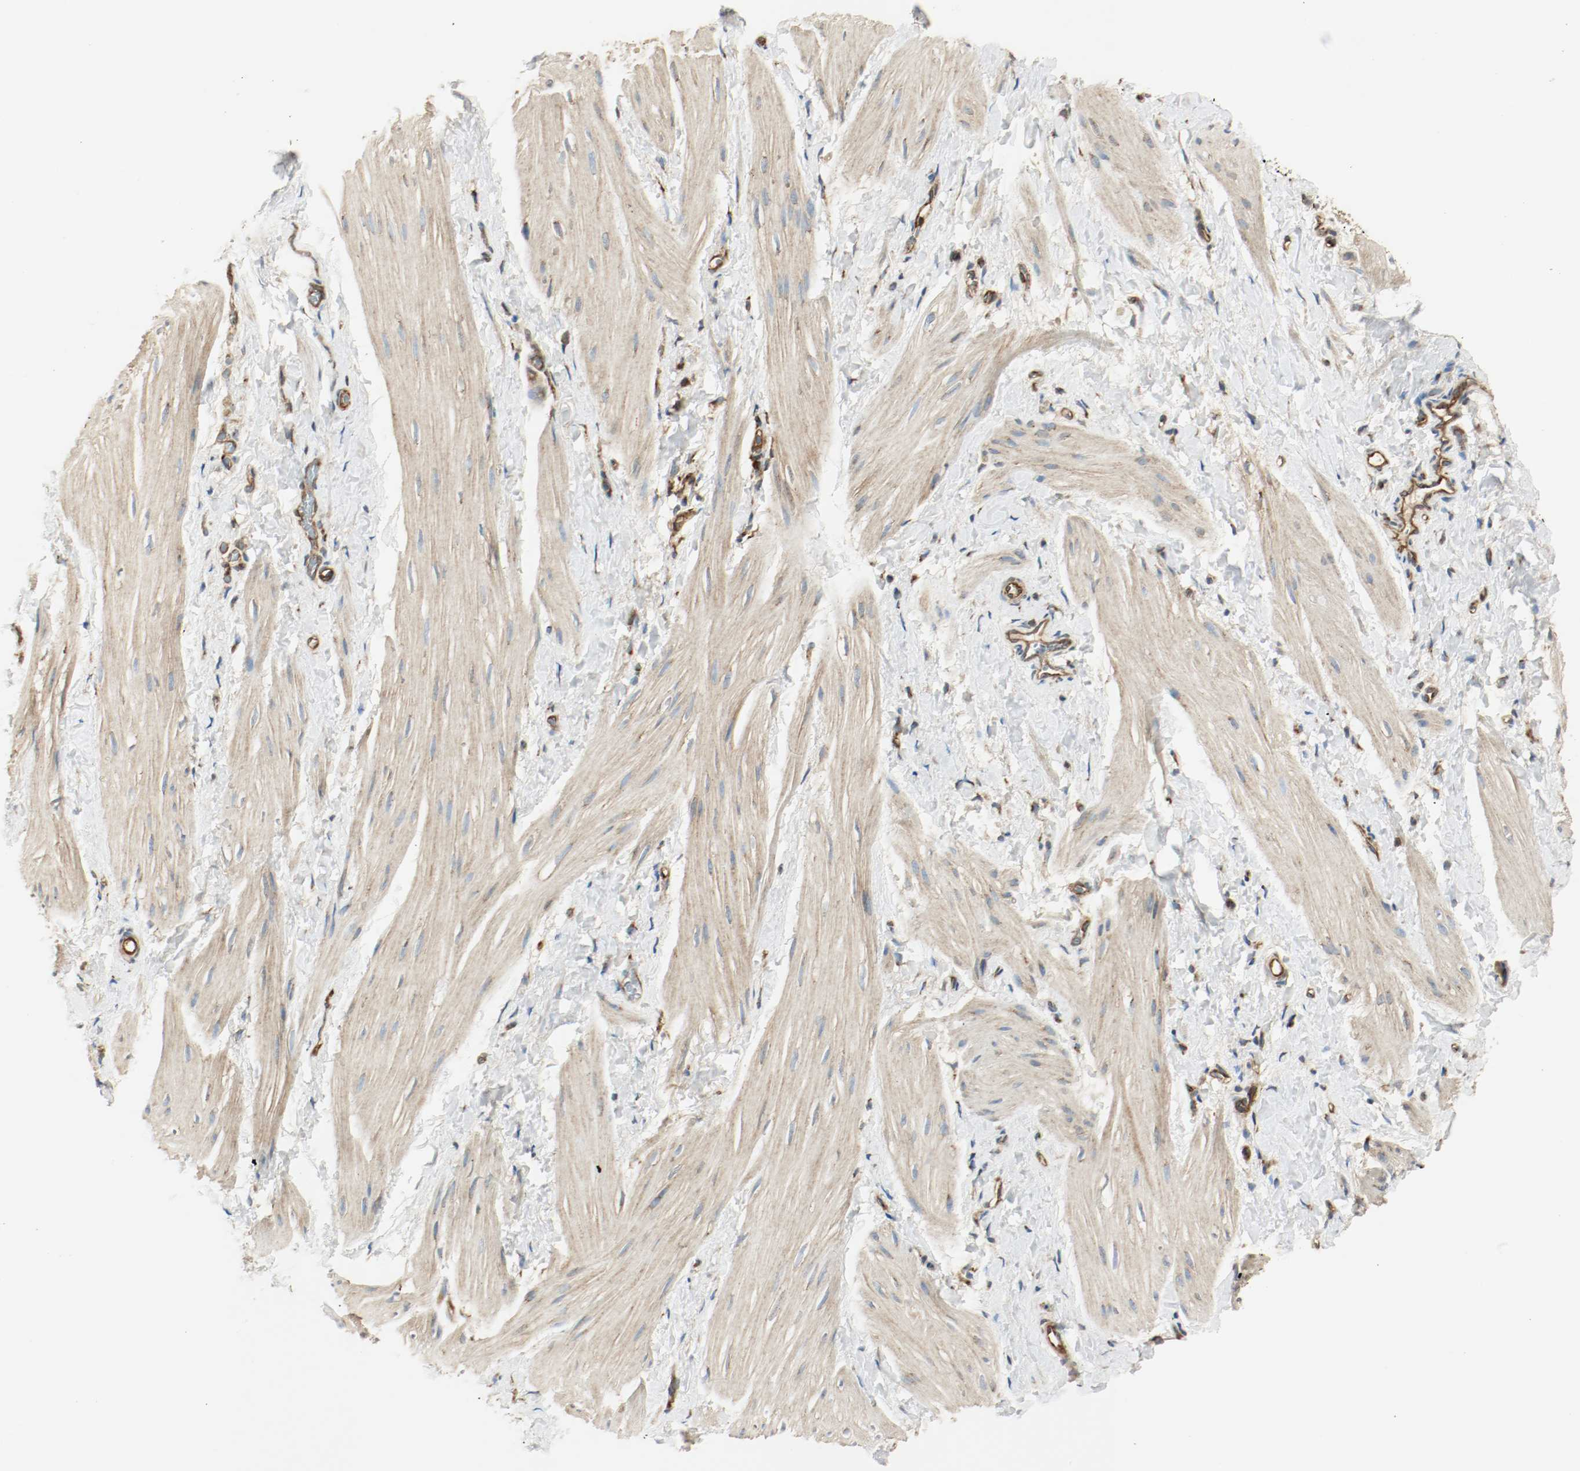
{"staining": {"intensity": "strong", "quantity": ">75%", "location": "cytoplasmic/membranous"}, "tissue": "smooth muscle", "cell_type": "Smooth muscle cells", "image_type": "normal", "snomed": [{"axis": "morphology", "description": "Normal tissue, NOS"}, {"axis": "topography", "description": "Smooth muscle"}], "caption": "Immunohistochemical staining of normal human smooth muscle exhibits high levels of strong cytoplasmic/membranous positivity in about >75% of smooth muscle cells.", "gene": "PLCG1", "patient": {"sex": "male", "age": 16}}